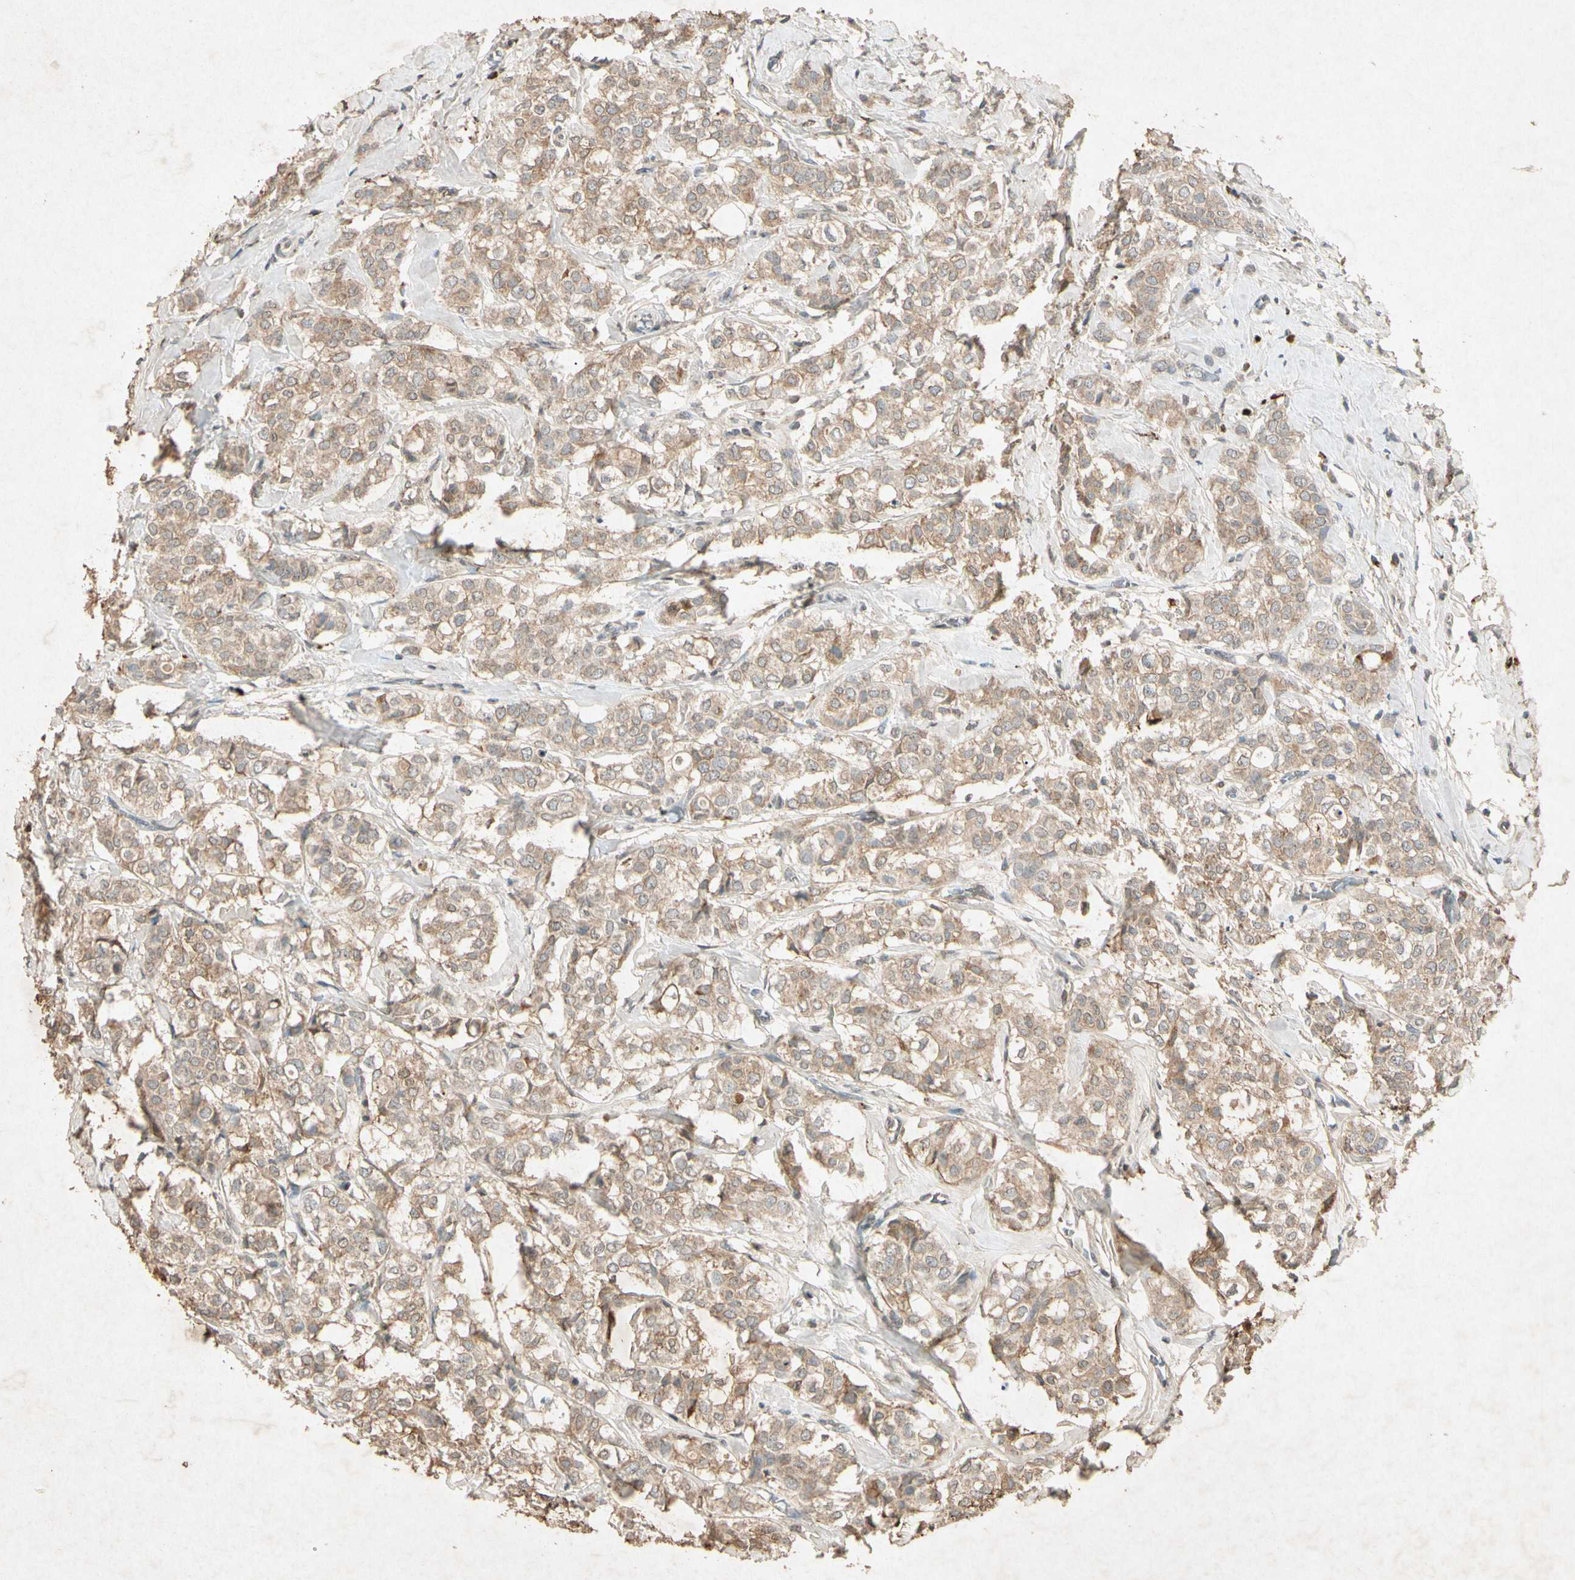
{"staining": {"intensity": "moderate", "quantity": ">75%", "location": "cytoplasmic/membranous"}, "tissue": "breast cancer", "cell_type": "Tumor cells", "image_type": "cancer", "snomed": [{"axis": "morphology", "description": "Lobular carcinoma"}, {"axis": "topography", "description": "Breast"}], "caption": "Approximately >75% of tumor cells in human breast lobular carcinoma demonstrate moderate cytoplasmic/membranous protein positivity as visualized by brown immunohistochemical staining.", "gene": "MSRB1", "patient": {"sex": "female", "age": 60}}